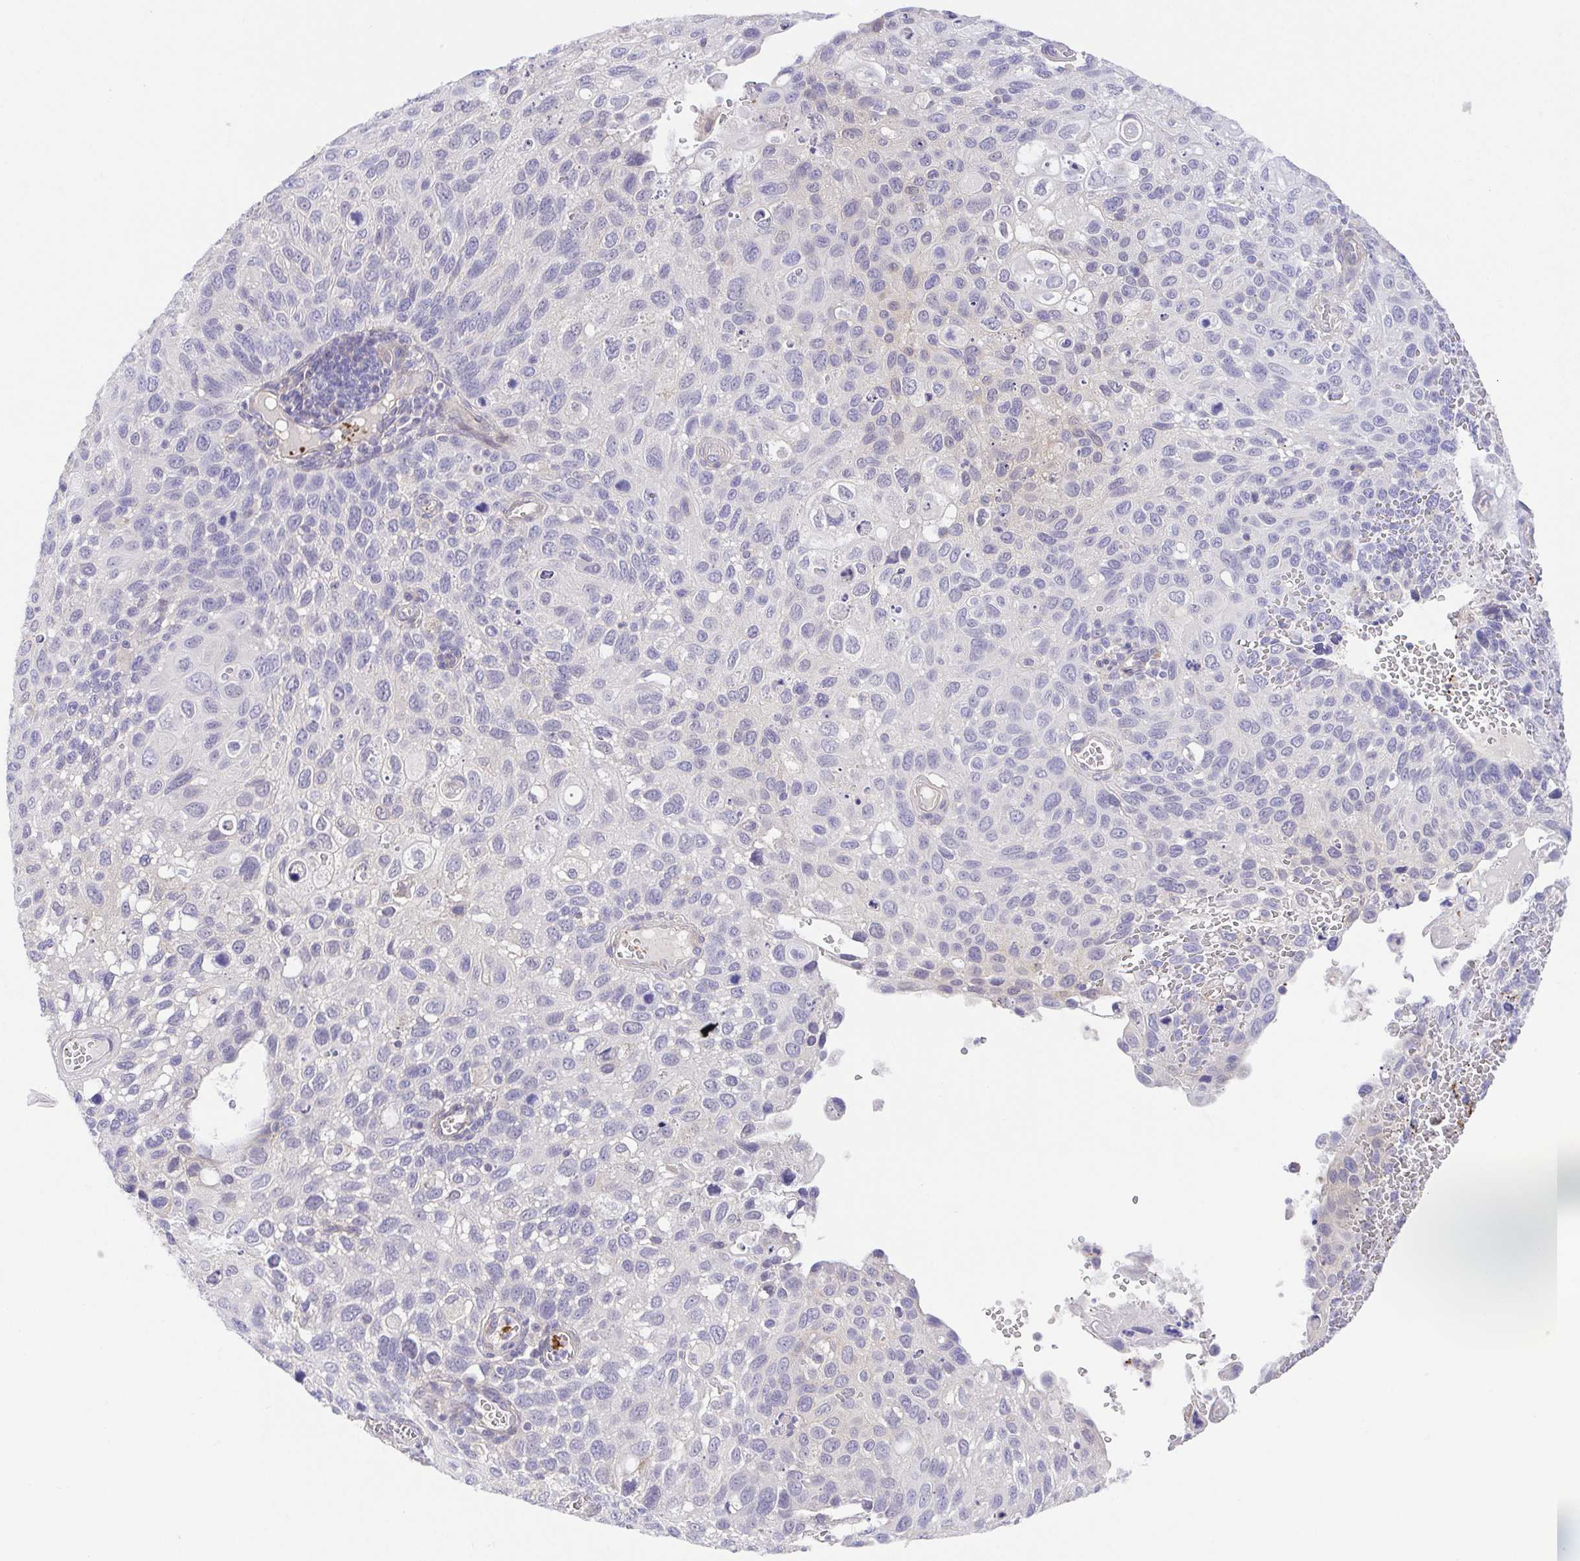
{"staining": {"intensity": "negative", "quantity": "none", "location": "none"}, "tissue": "cervical cancer", "cell_type": "Tumor cells", "image_type": "cancer", "snomed": [{"axis": "morphology", "description": "Squamous cell carcinoma, NOS"}, {"axis": "topography", "description": "Cervix"}], "caption": "DAB (3,3'-diaminobenzidine) immunohistochemical staining of human cervical cancer (squamous cell carcinoma) reveals no significant expression in tumor cells.", "gene": "PRR14L", "patient": {"sex": "female", "age": 70}}